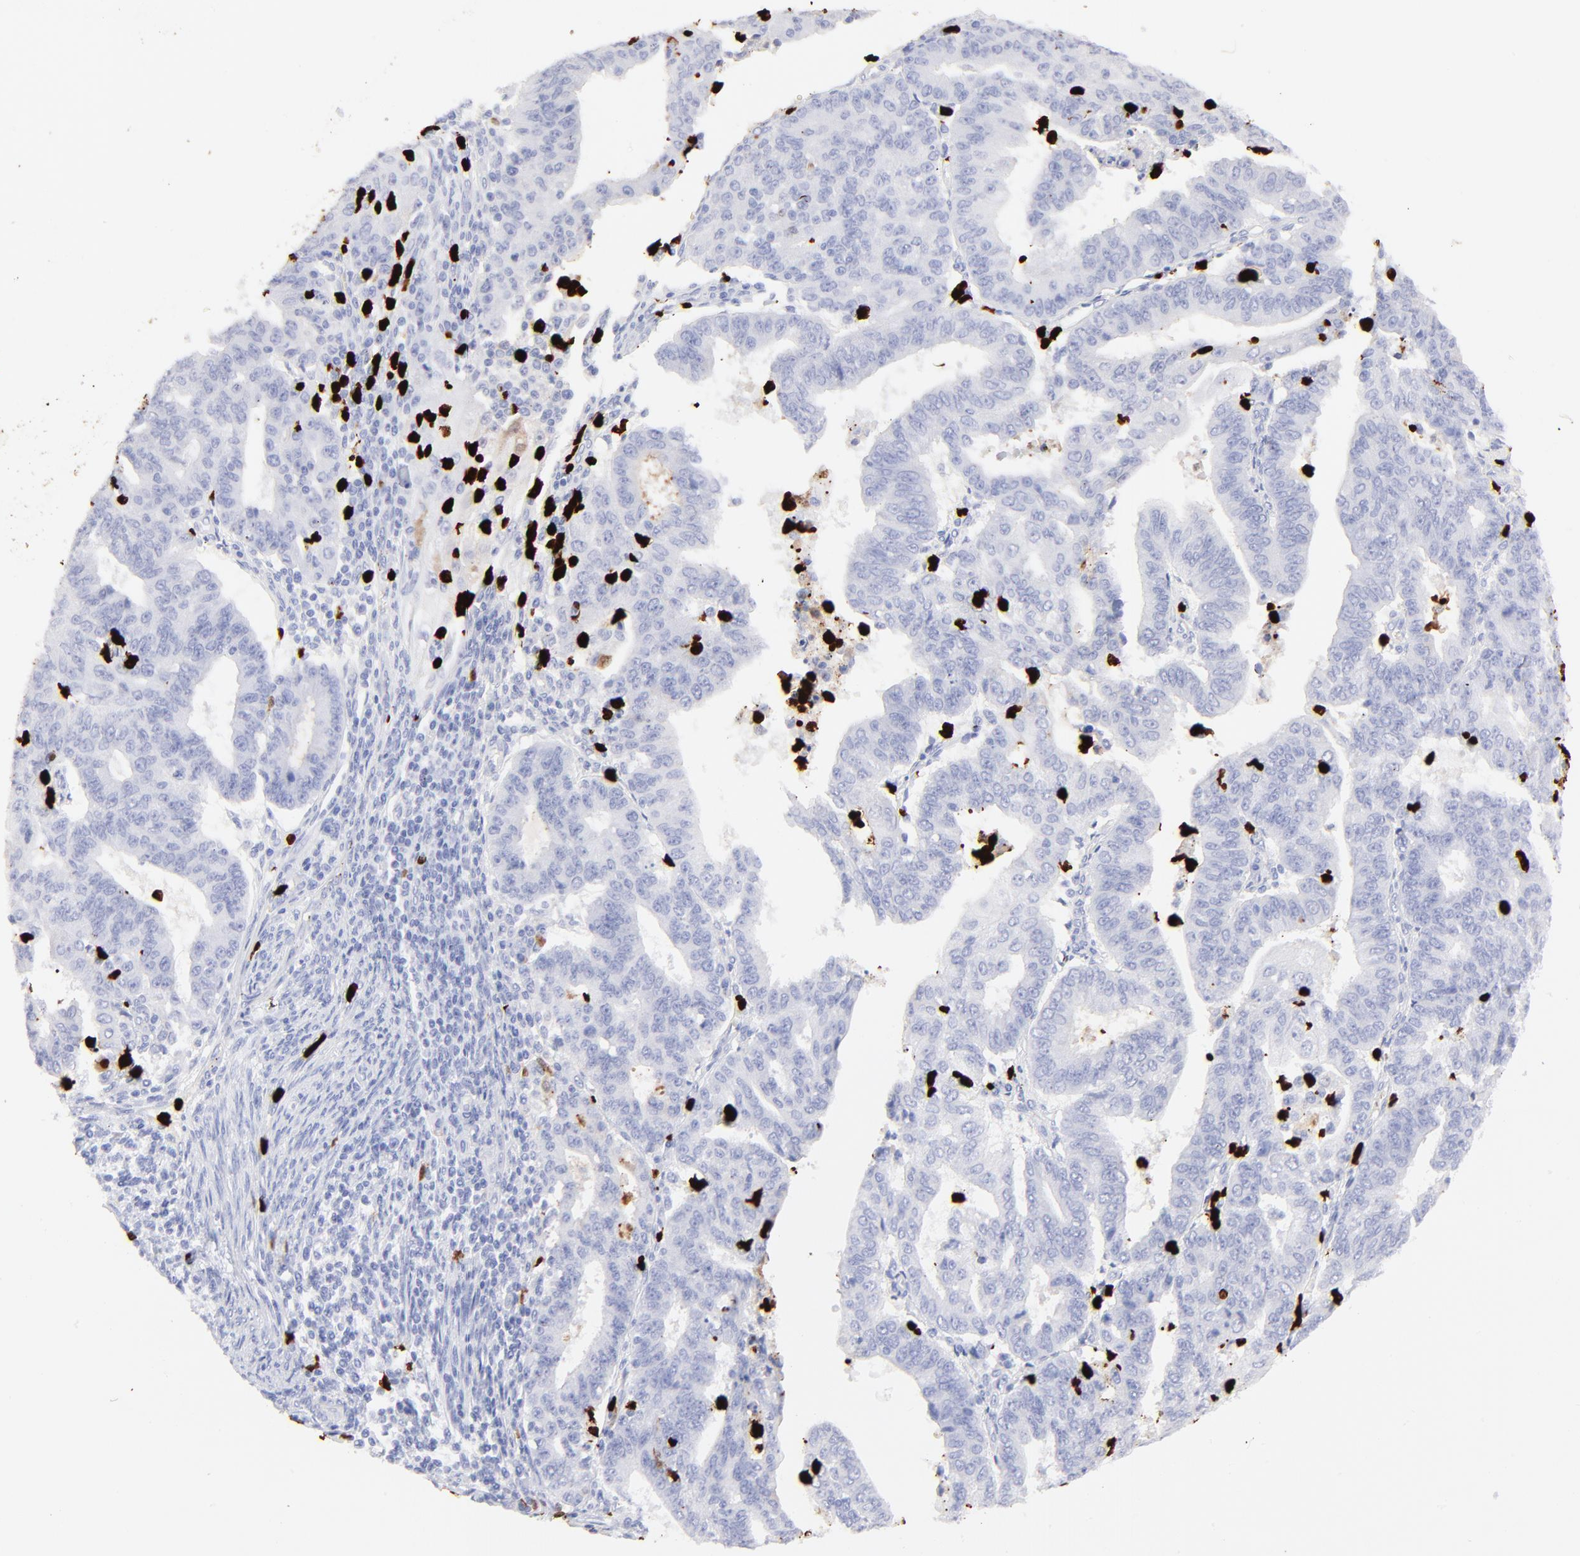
{"staining": {"intensity": "negative", "quantity": "none", "location": "none"}, "tissue": "endometrial cancer", "cell_type": "Tumor cells", "image_type": "cancer", "snomed": [{"axis": "morphology", "description": "Adenocarcinoma, NOS"}, {"axis": "topography", "description": "Endometrium"}], "caption": "Endometrial adenocarcinoma stained for a protein using immunohistochemistry demonstrates no positivity tumor cells.", "gene": "S100A12", "patient": {"sex": "female", "age": 56}}